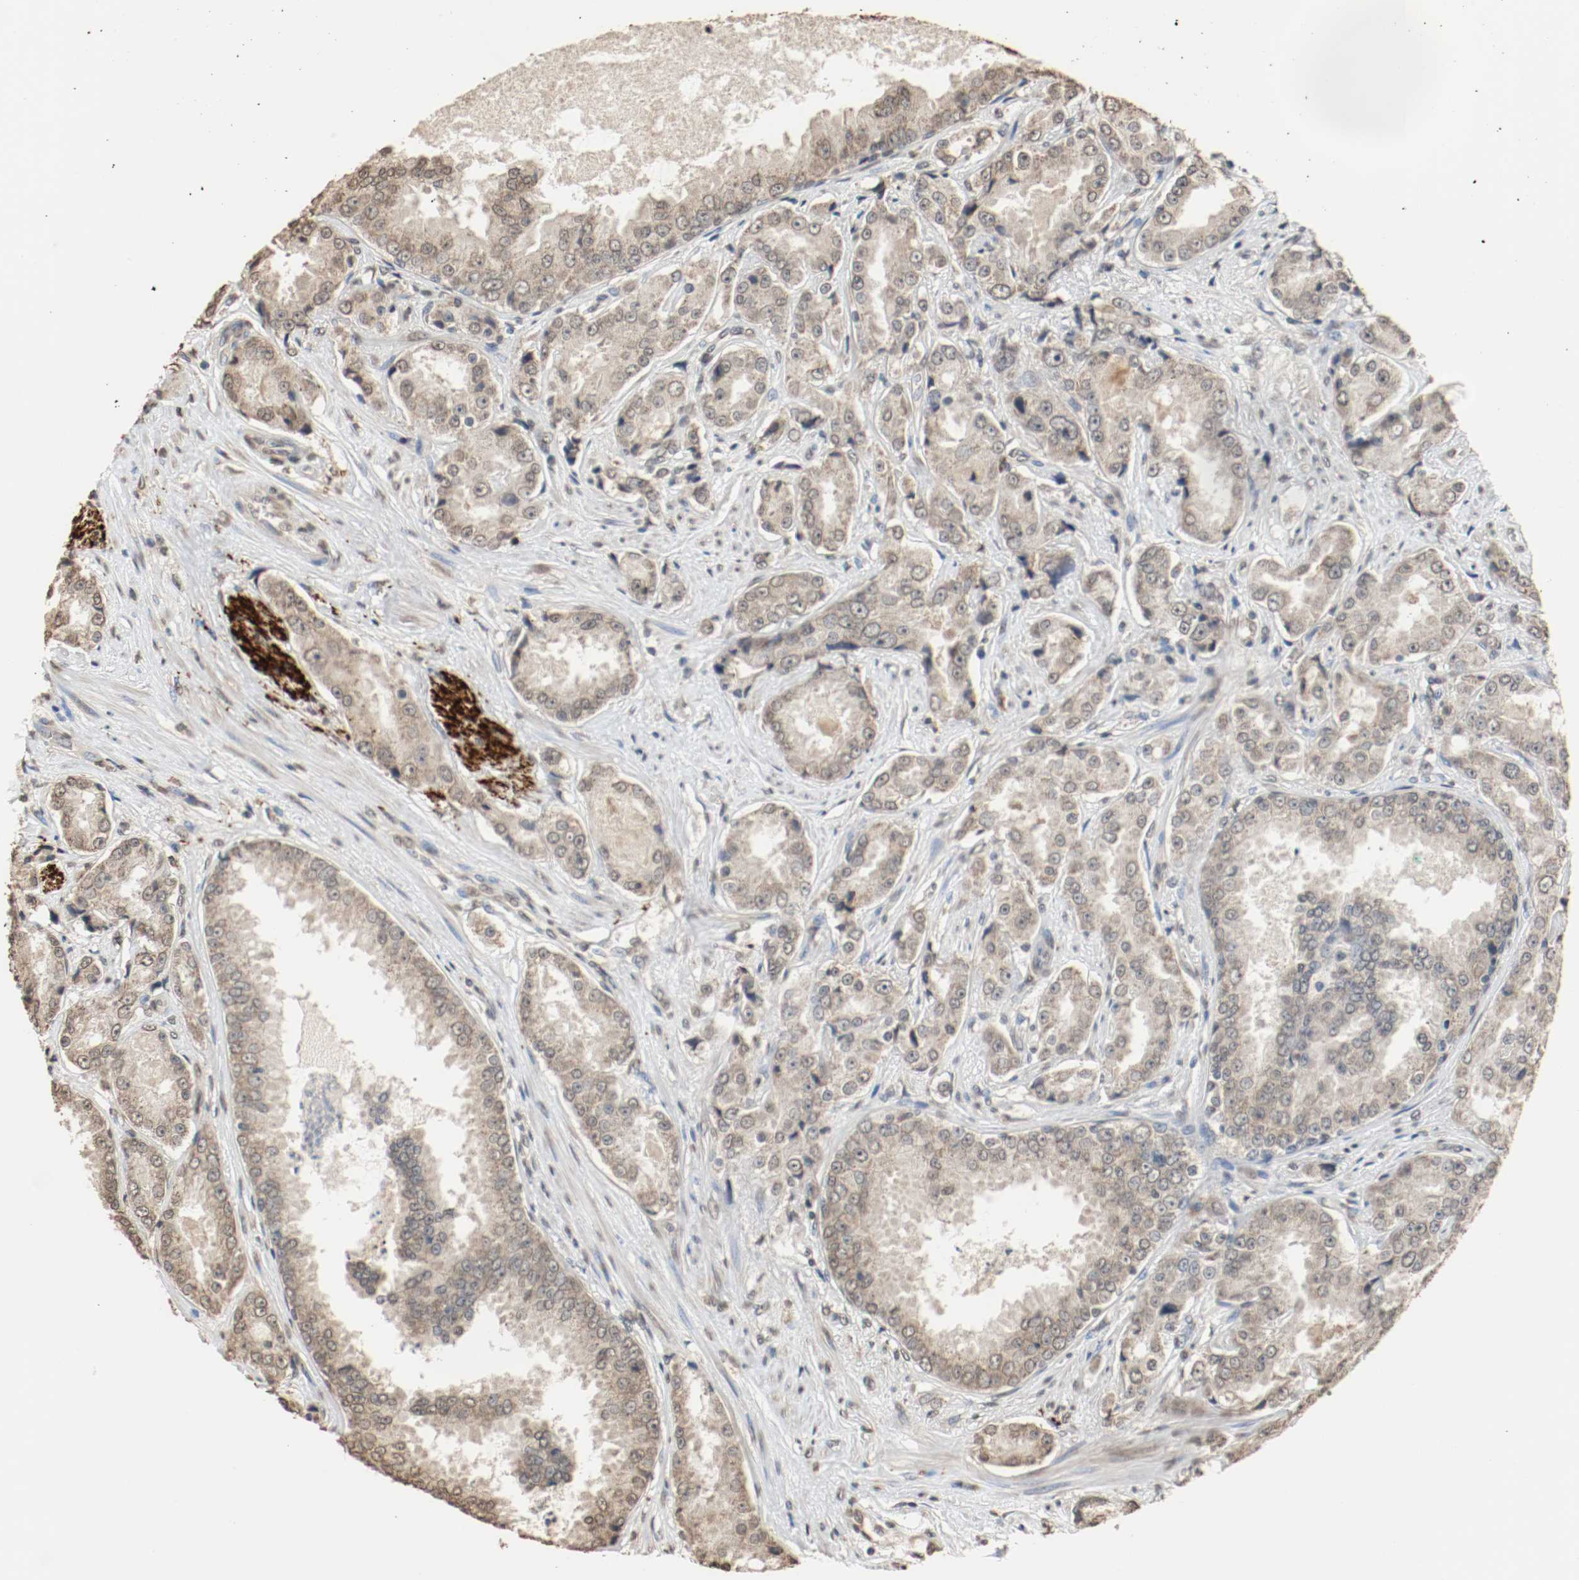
{"staining": {"intensity": "weak", "quantity": ">75%", "location": "cytoplasmic/membranous"}, "tissue": "prostate cancer", "cell_type": "Tumor cells", "image_type": "cancer", "snomed": [{"axis": "morphology", "description": "Adenocarcinoma, High grade"}, {"axis": "topography", "description": "Prostate"}], "caption": "High-power microscopy captured an immunohistochemistry photomicrograph of prostate high-grade adenocarcinoma, revealing weak cytoplasmic/membranous expression in about >75% of tumor cells.", "gene": "RTN4", "patient": {"sex": "male", "age": 73}}